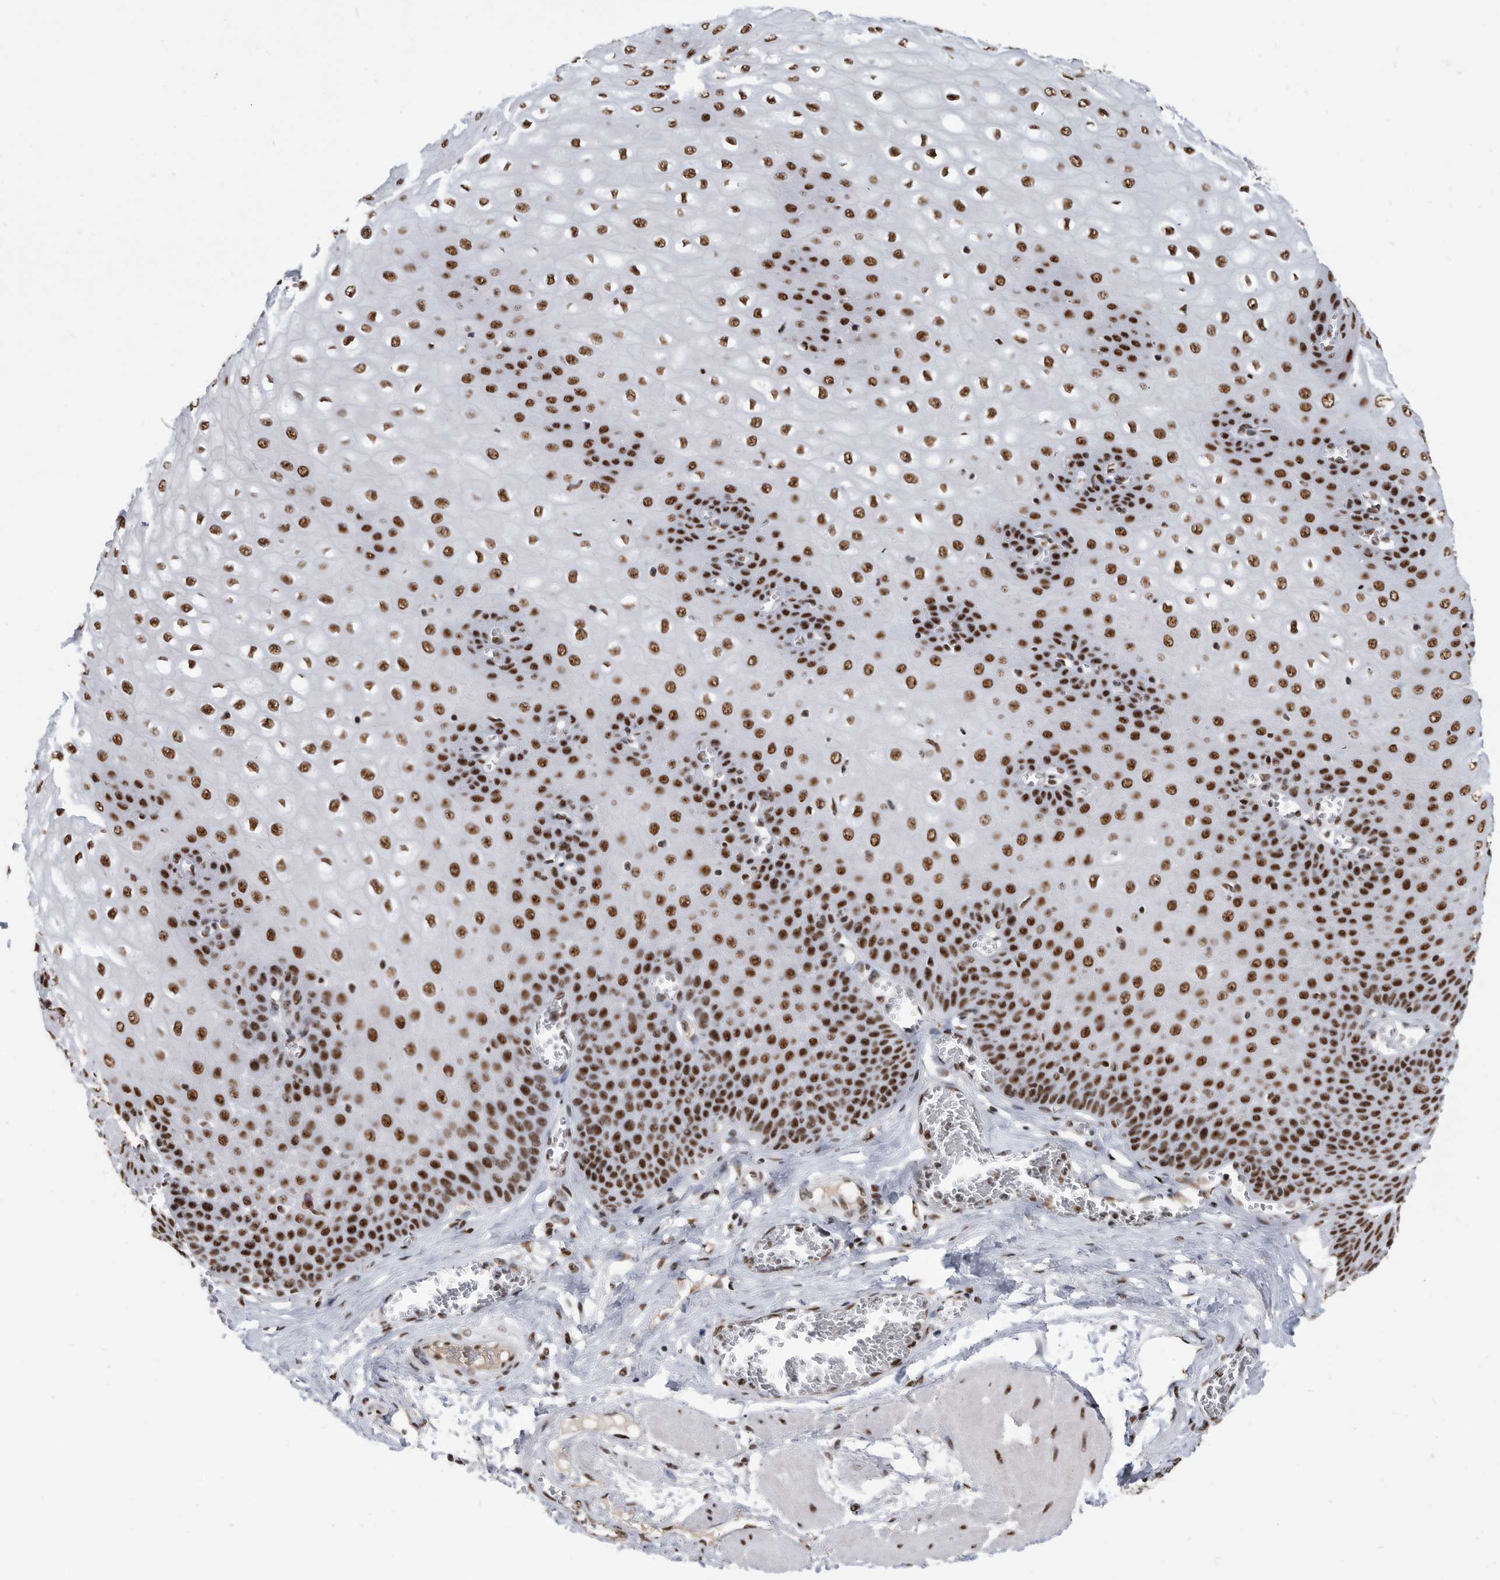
{"staining": {"intensity": "strong", "quantity": ">75%", "location": "nuclear"}, "tissue": "esophagus", "cell_type": "Squamous epithelial cells", "image_type": "normal", "snomed": [{"axis": "morphology", "description": "Normal tissue, NOS"}, {"axis": "topography", "description": "Esophagus"}], "caption": "High-power microscopy captured an immunohistochemistry (IHC) micrograph of normal esophagus, revealing strong nuclear expression in approximately >75% of squamous epithelial cells.", "gene": "SF3A1", "patient": {"sex": "male", "age": 60}}